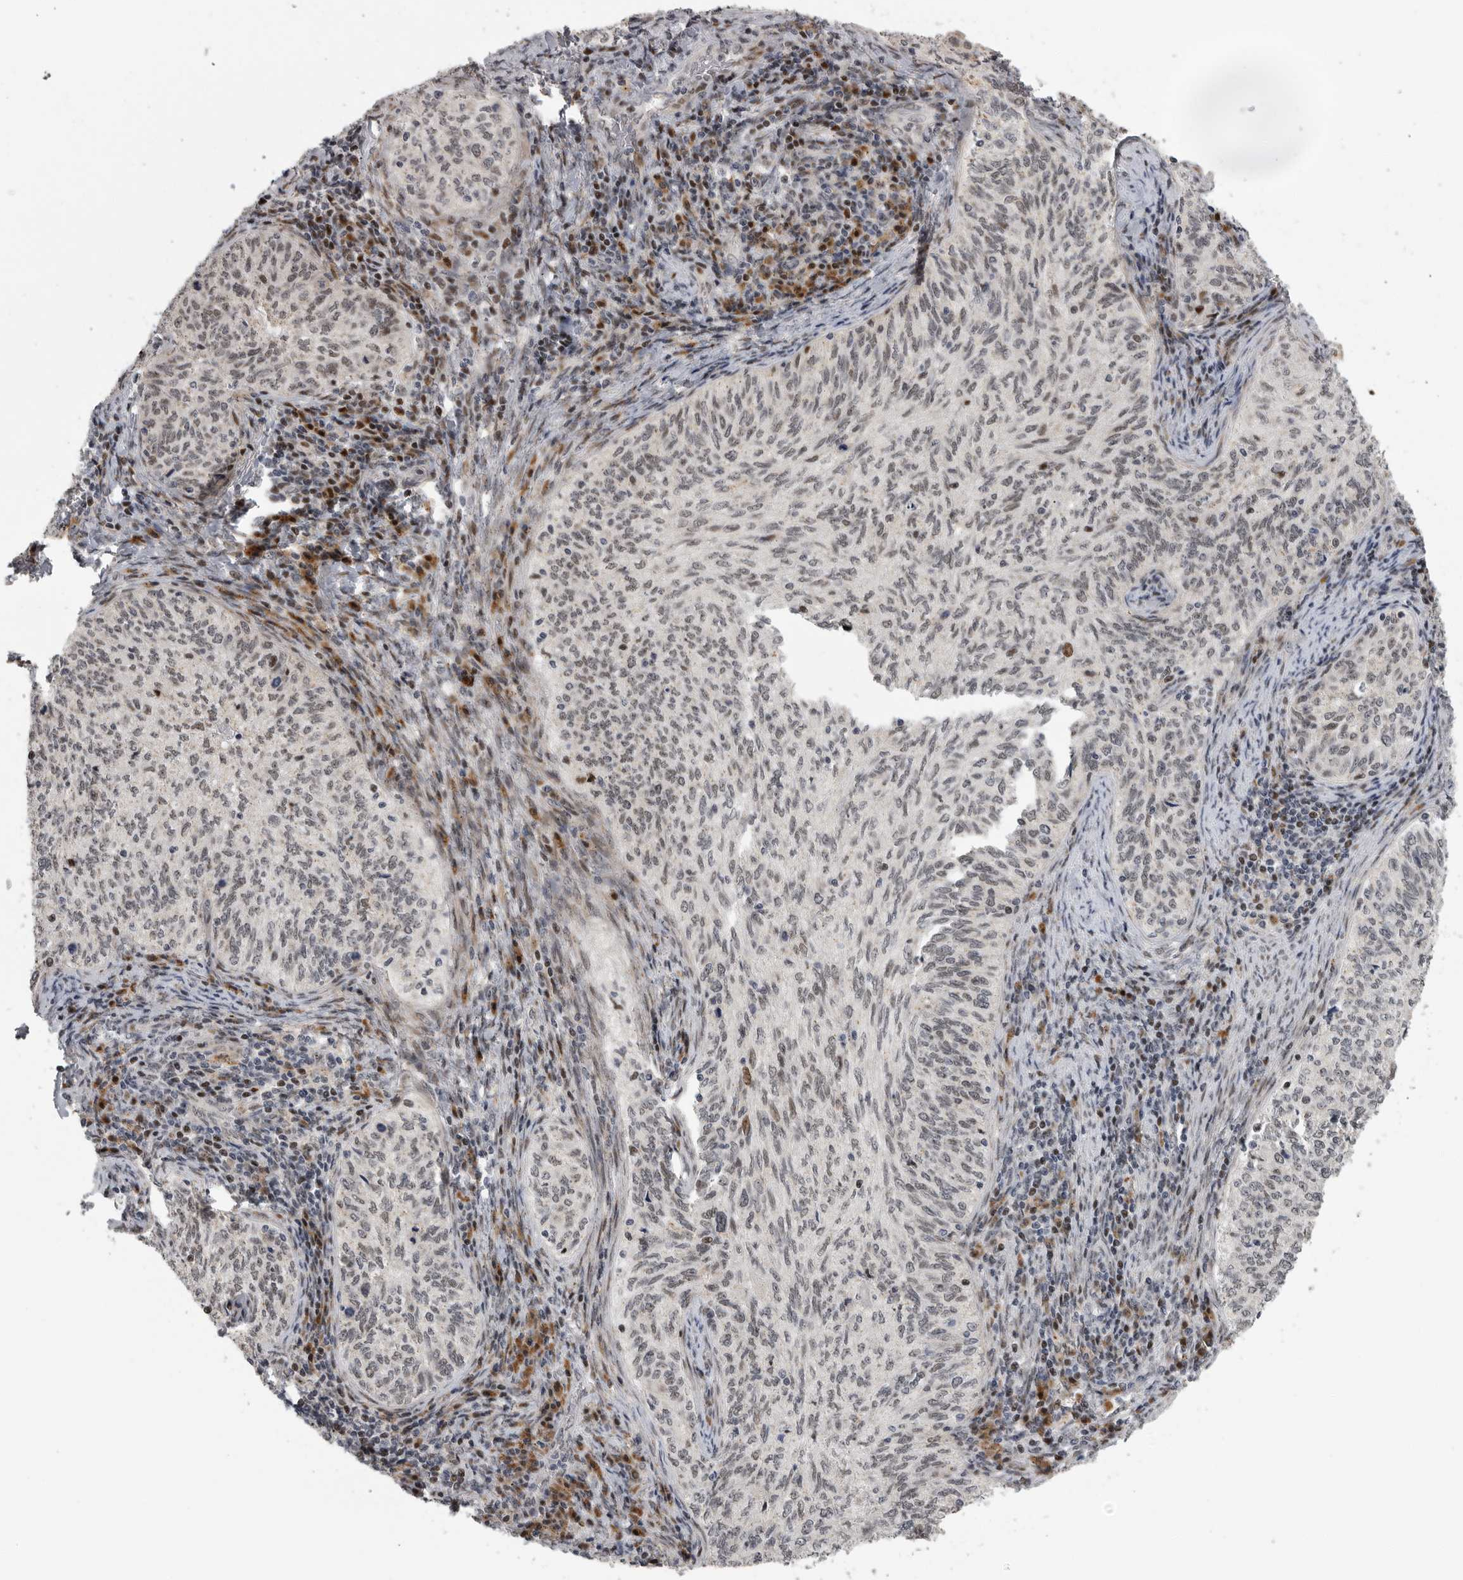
{"staining": {"intensity": "weak", "quantity": "25%-75%", "location": "nuclear"}, "tissue": "cervical cancer", "cell_type": "Tumor cells", "image_type": "cancer", "snomed": [{"axis": "morphology", "description": "Squamous cell carcinoma, NOS"}, {"axis": "topography", "description": "Cervix"}], "caption": "Tumor cells show weak nuclear staining in about 25%-75% of cells in cervical cancer. (Stains: DAB in brown, nuclei in blue, Microscopy: brightfield microscopy at high magnification).", "gene": "PCMTD1", "patient": {"sex": "female", "age": 30}}